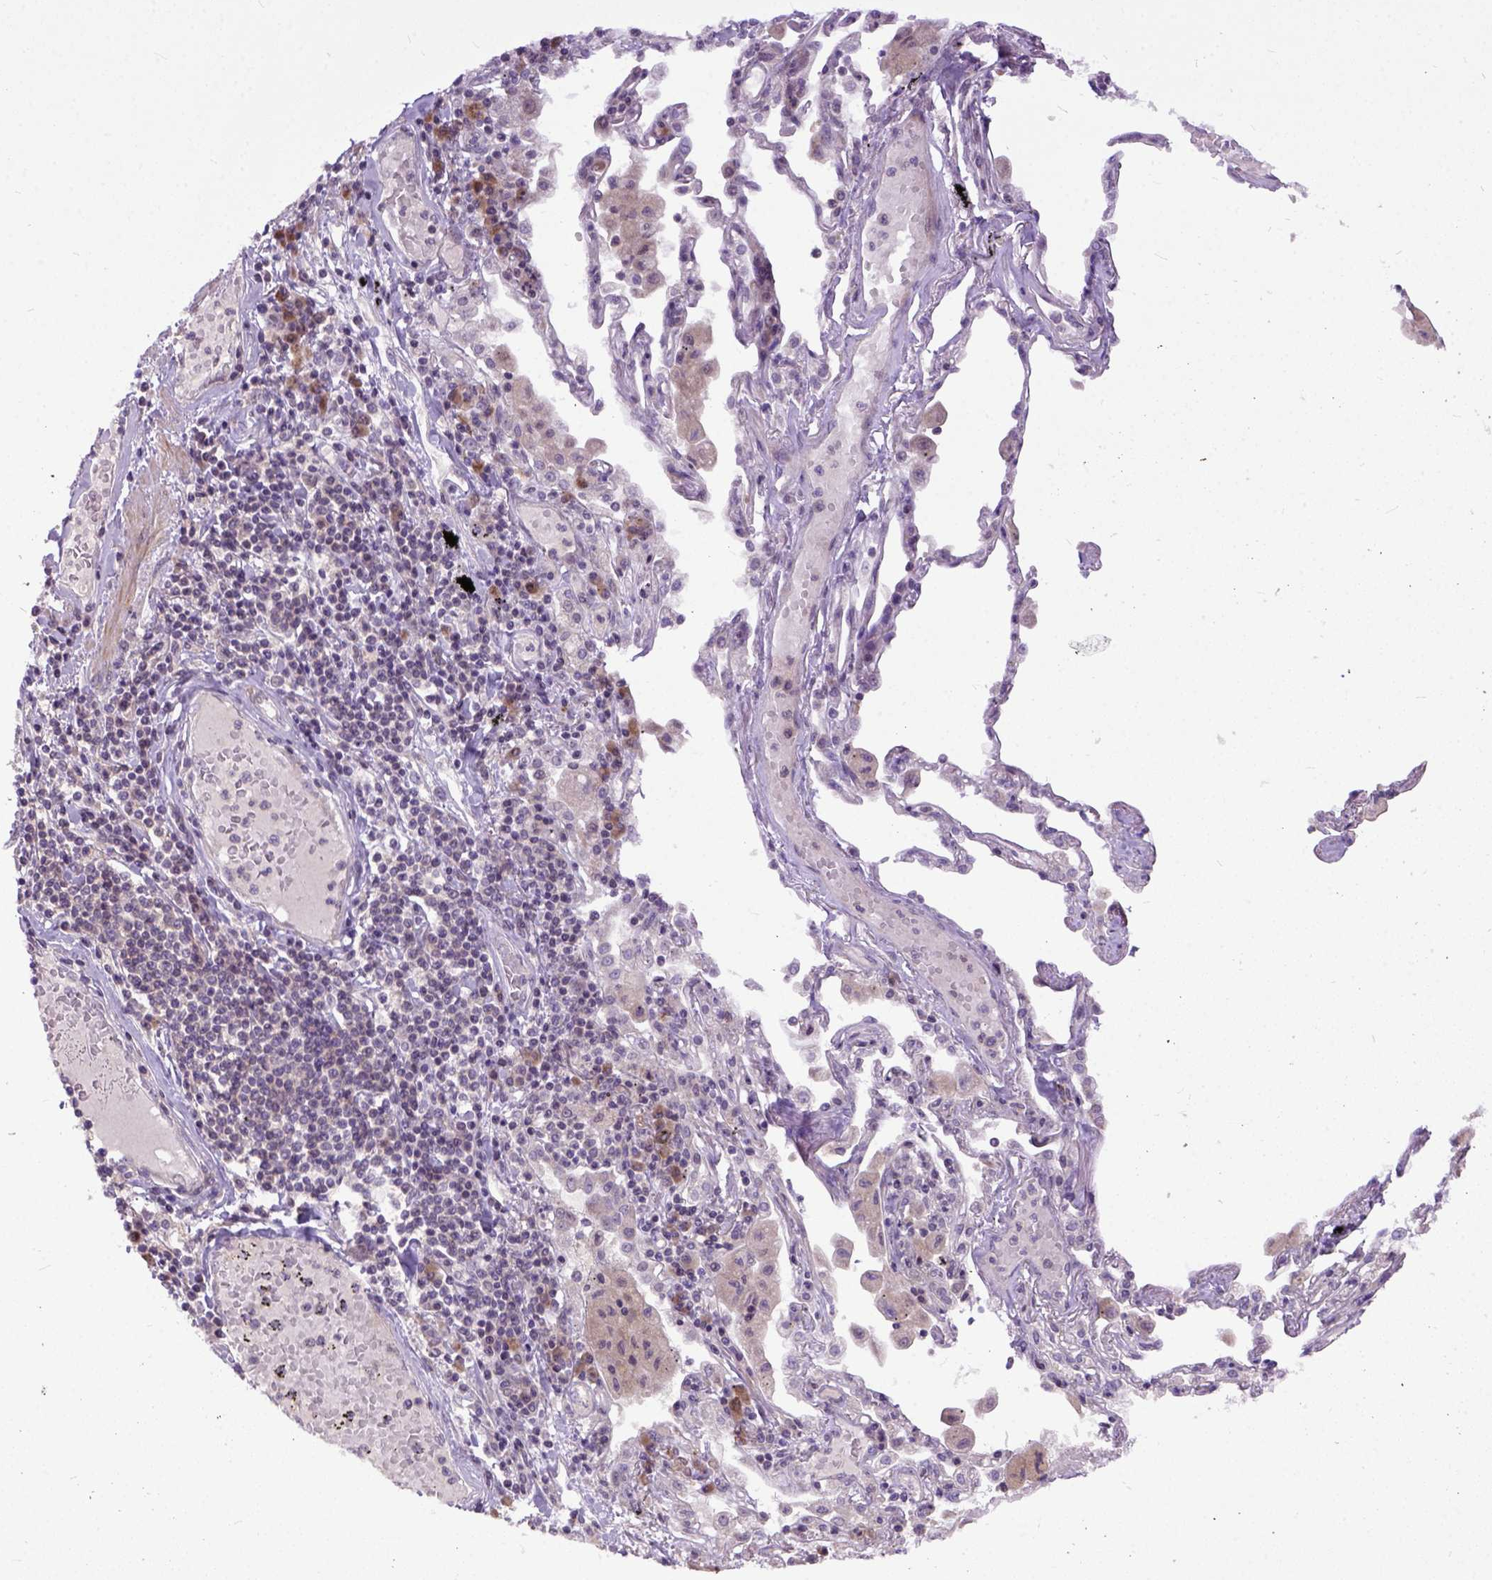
{"staining": {"intensity": "negative", "quantity": "none", "location": "none"}, "tissue": "lung cancer", "cell_type": "Tumor cells", "image_type": "cancer", "snomed": [{"axis": "morphology", "description": "Squamous cell carcinoma, NOS"}, {"axis": "topography", "description": "Lung"}], "caption": "Lung squamous cell carcinoma was stained to show a protein in brown. There is no significant expression in tumor cells.", "gene": "CPNE1", "patient": {"sex": "male", "age": 73}}